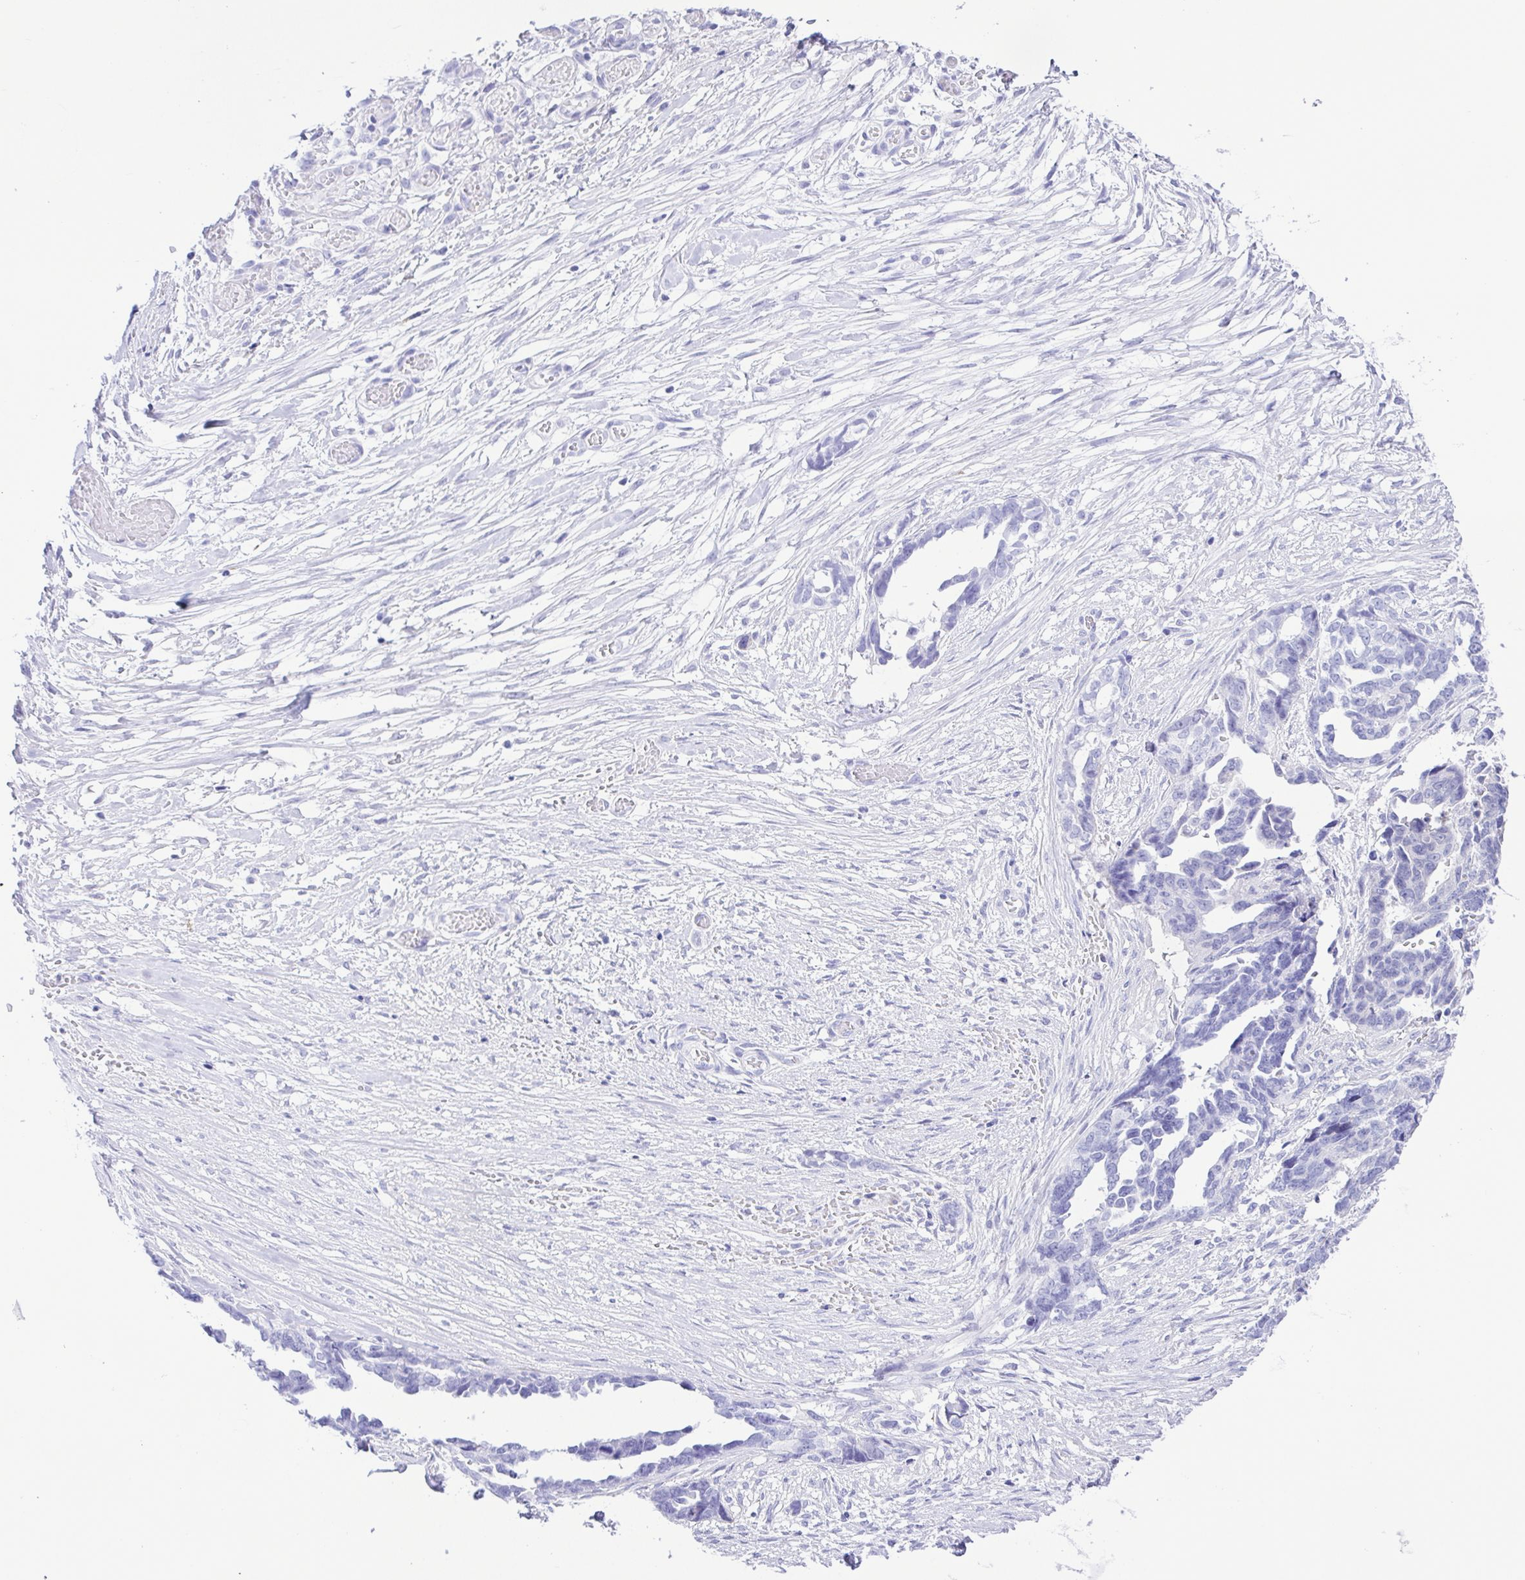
{"staining": {"intensity": "negative", "quantity": "none", "location": "none"}, "tissue": "ovarian cancer", "cell_type": "Tumor cells", "image_type": "cancer", "snomed": [{"axis": "morphology", "description": "Cystadenocarcinoma, serous, NOS"}, {"axis": "topography", "description": "Ovary"}], "caption": "Immunohistochemistry (IHC) photomicrograph of human ovarian cancer (serous cystadenocarcinoma) stained for a protein (brown), which shows no staining in tumor cells.", "gene": "GPR17", "patient": {"sex": "female", "age": 69}}